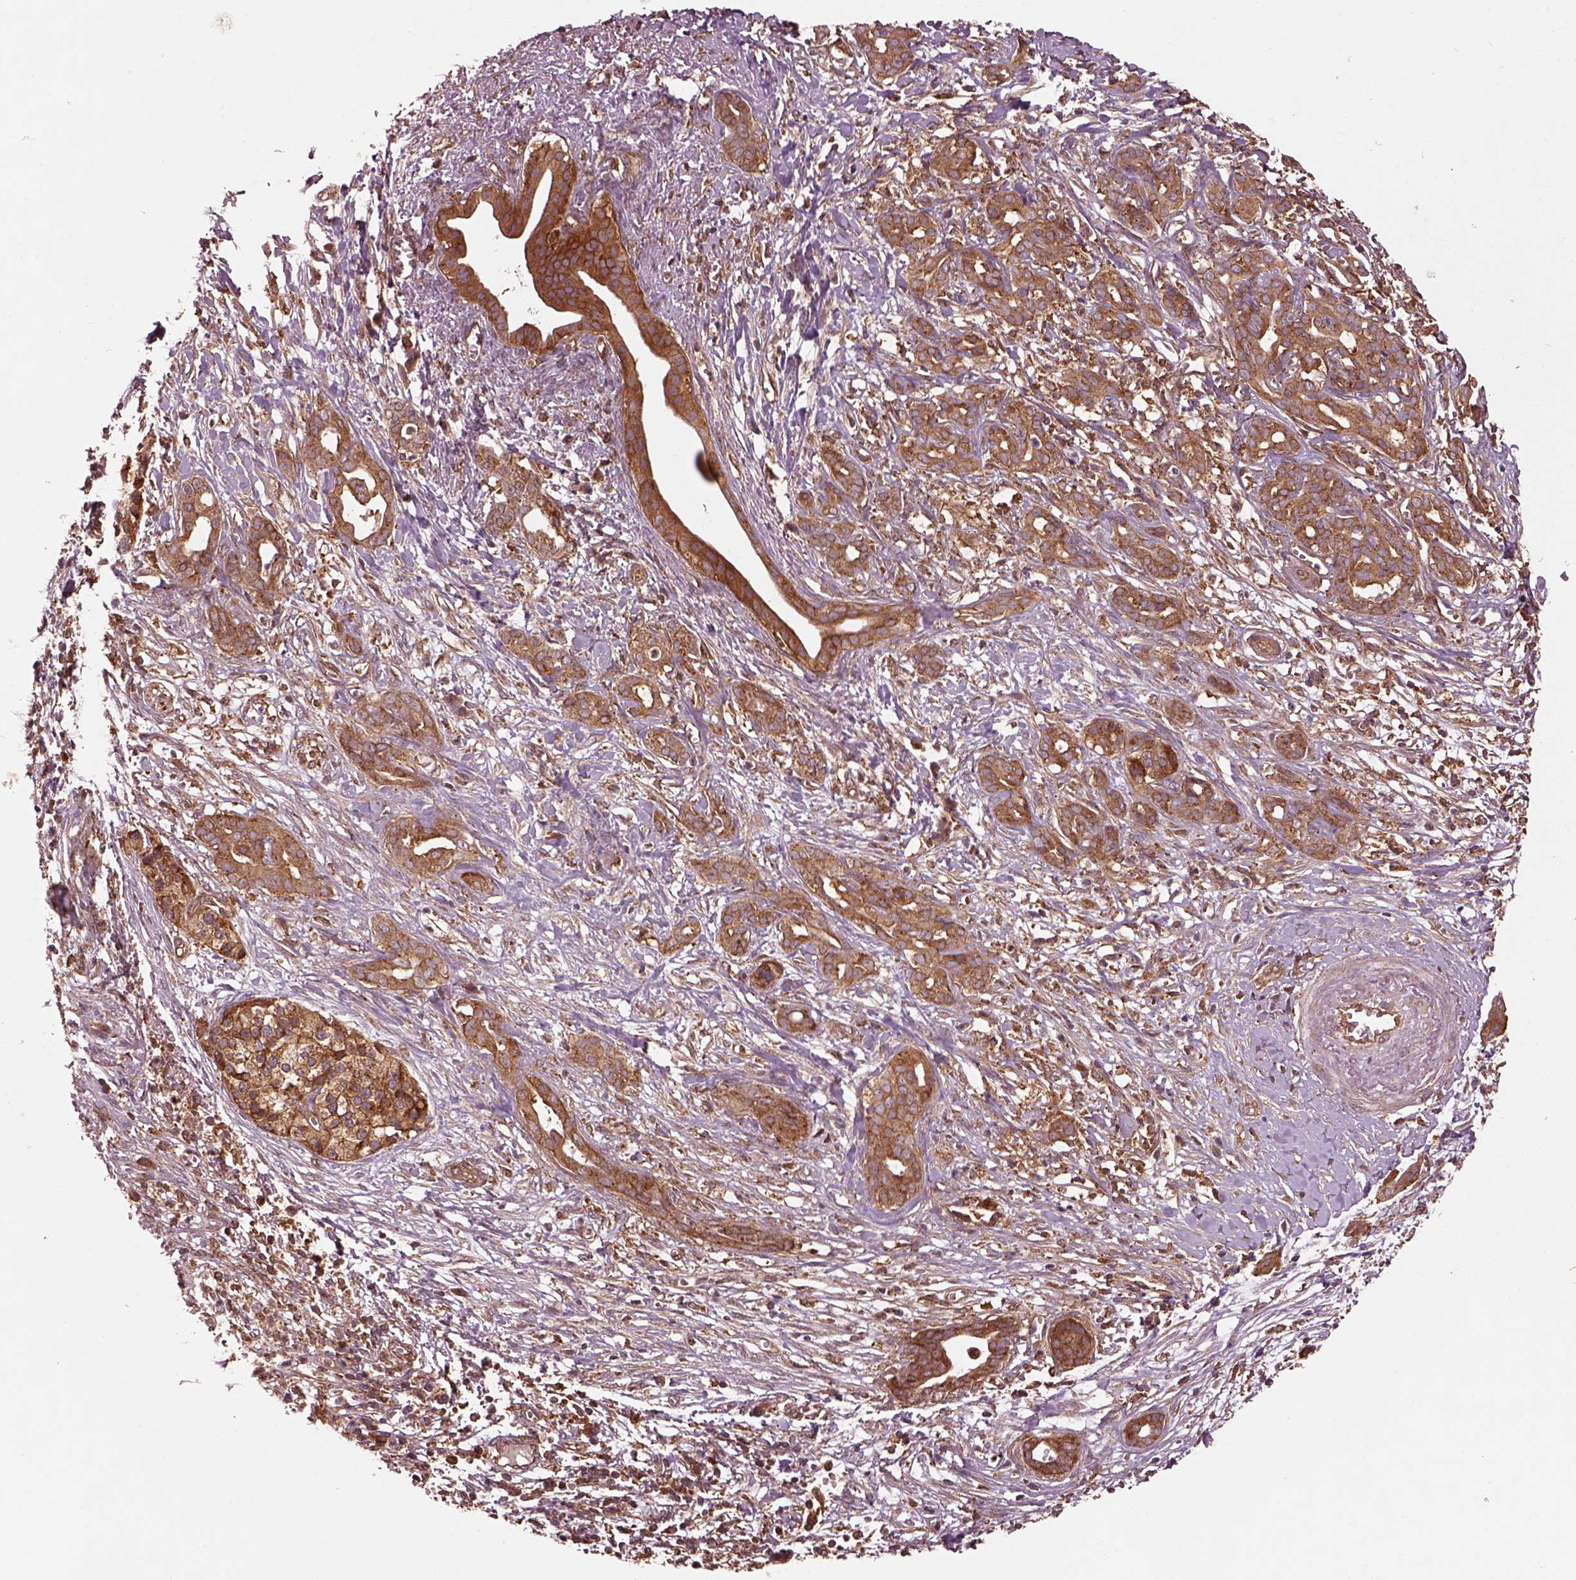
{"staining": {"intensity": "strong", "quantity": ">75%", "location": "cytoplasmic/membranous"}, "tissue": "pancreatic cancer", "cell_type": "Tumor cells", "image_type": "cancer", "snomed": [{"axis": "morphology", "description": "Adenocarcinoma, NOS"}, {"axis": "topography", "description": "Pancreas"}], "caption": "Strong cytoplasmic/membranous expression is appreciated in approximately >75% of tumor cells in pancreatic cancer (adenocarcinoma).", "gene": "WASHC2A", "patient": {"sex": "male", "age": 61}}